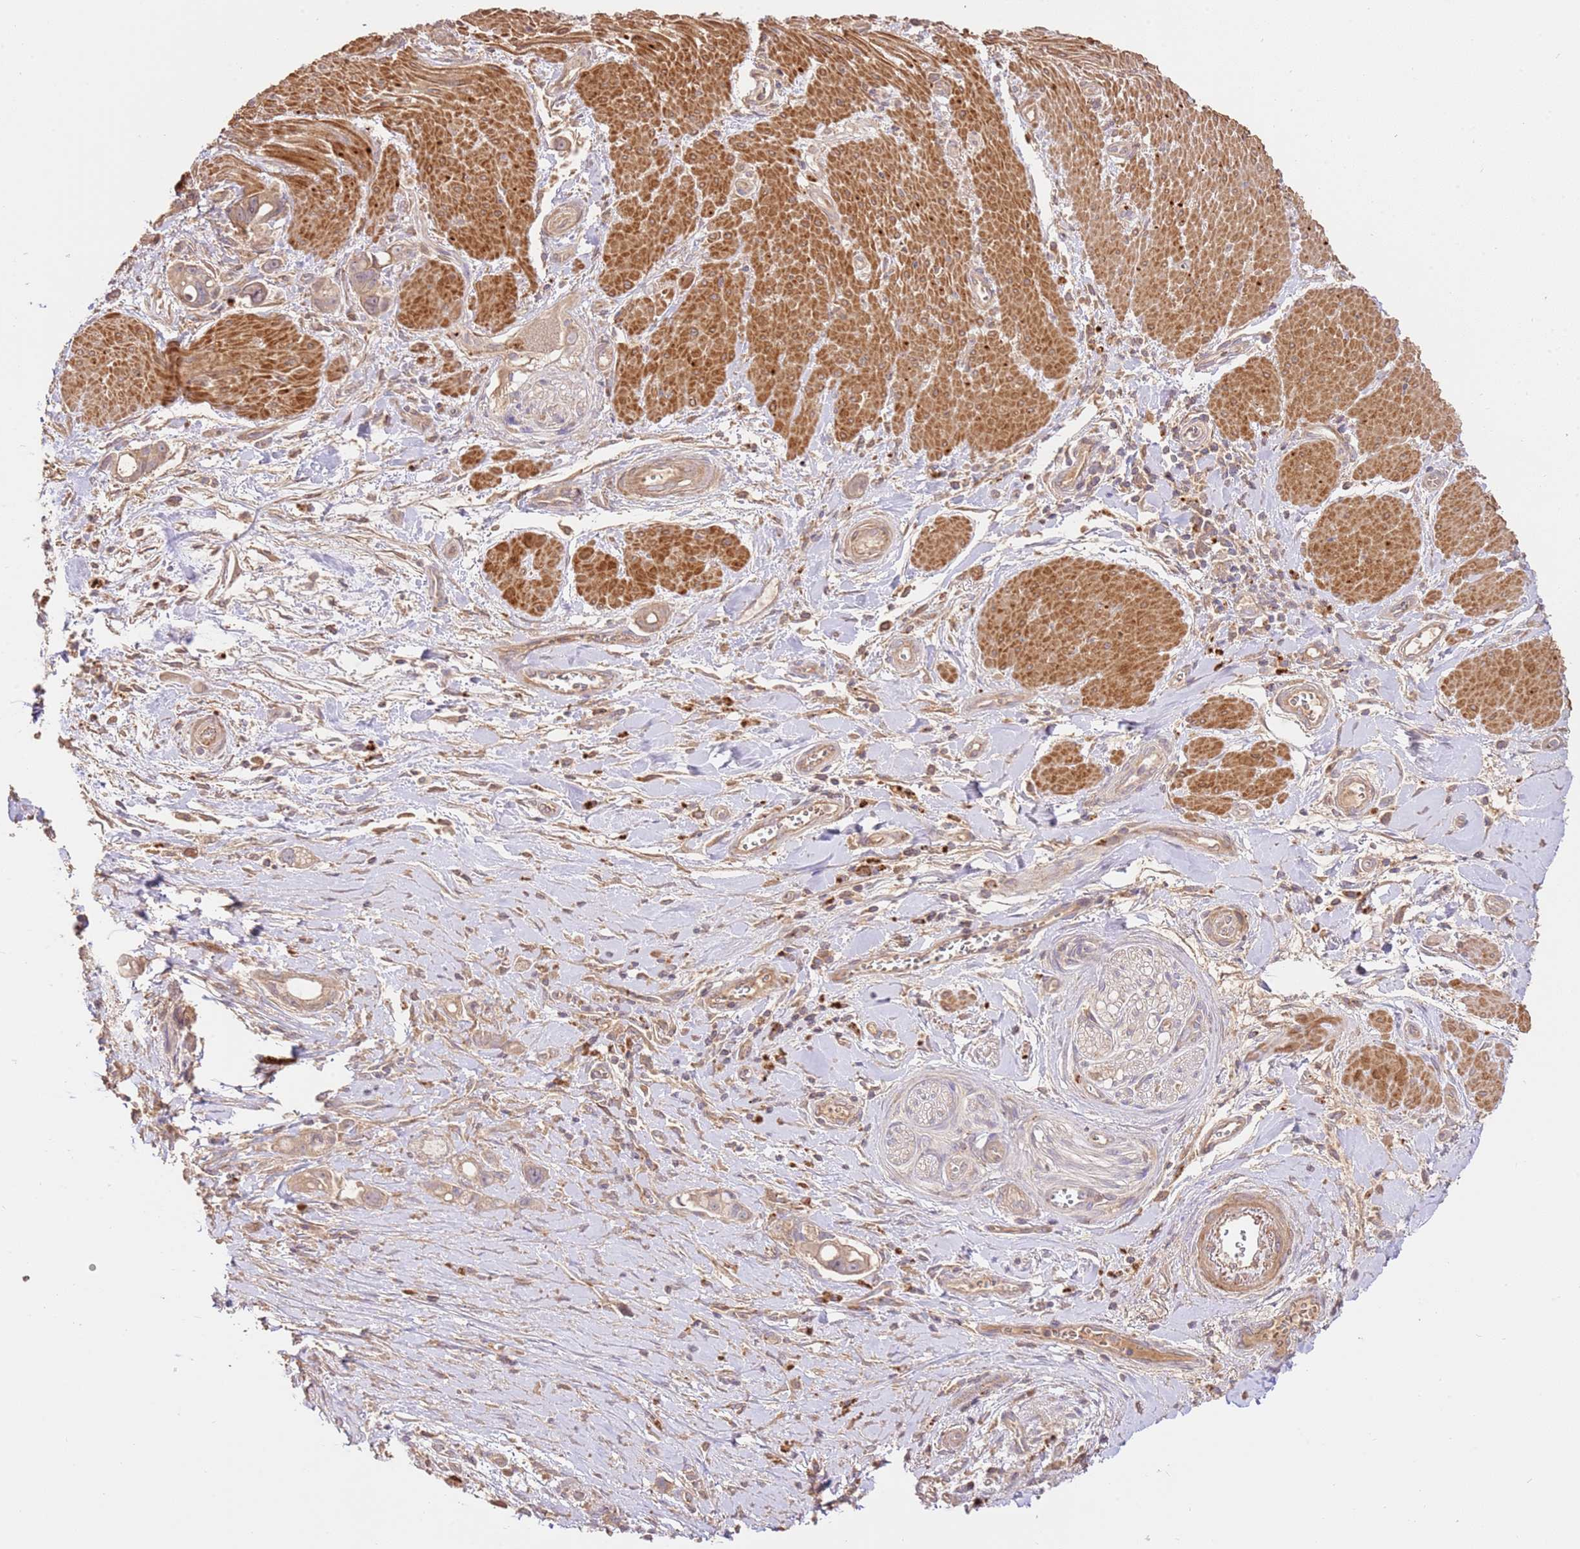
{"staining": {"intensity": "weak", "quantity": "25%-75%", "location": "cytoplasmic/membranous"}, "tissue": "pancreatic cancer", "cell_type": "Tumor cells", "image_type": "cancer", "snomed": [{"axis": "morphology", "description": "Adenocarcinoma, NOS"}, {"axis": "topography", "description": "Pancreas"}], "caption": "Pancreatic adenocarcinoma stained for a protein demonstrates weak cytoplasmic/membranous positivity in tumor cells. (DAB (3,3'-diaminobenzidine) IHC with brightfield microscopy, high magnification).", "gene": "CEP55", "patient": {"sex": "male", "age": 68}}